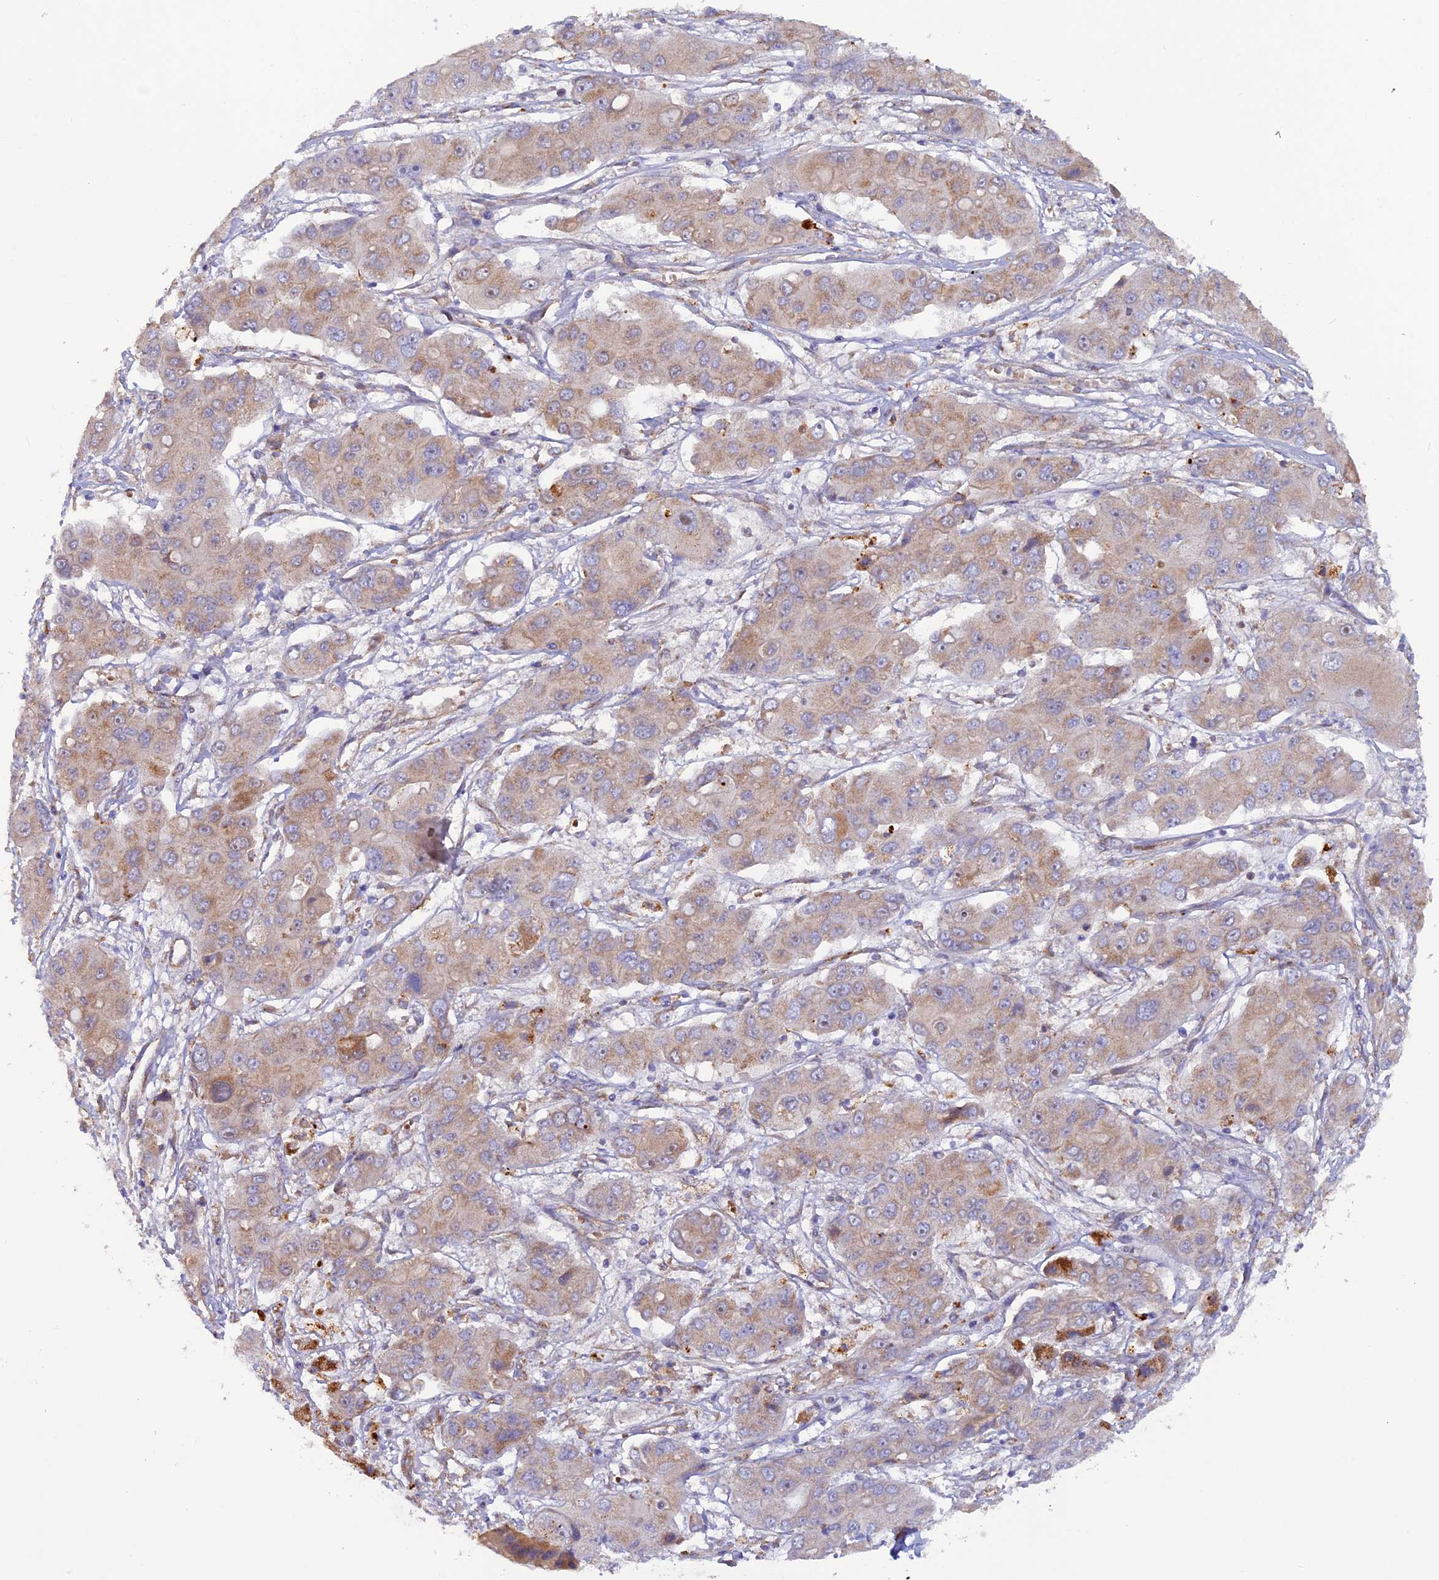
{"staining": {"intensity": "weak", "quantity": ">75%", "location": "cytoplasmic/membranous"}, "tissue": "liver cancer", "cell_type": "Tumor cells", "image_type": "cancer", "snomed": [{"axis": "morphology", "description": "Cholangiocarcinoma"}, {"axis": "topography", "description": "Liver"}], "caption": "Brown immunohistochemical staining in human liver cholangiocarcinoma reveals weak cytoplasmic/membranous staining in approximately >75% of tumor cells.", "gene": "DUS3L", "patient": {"sex": "male", "age": 67}}